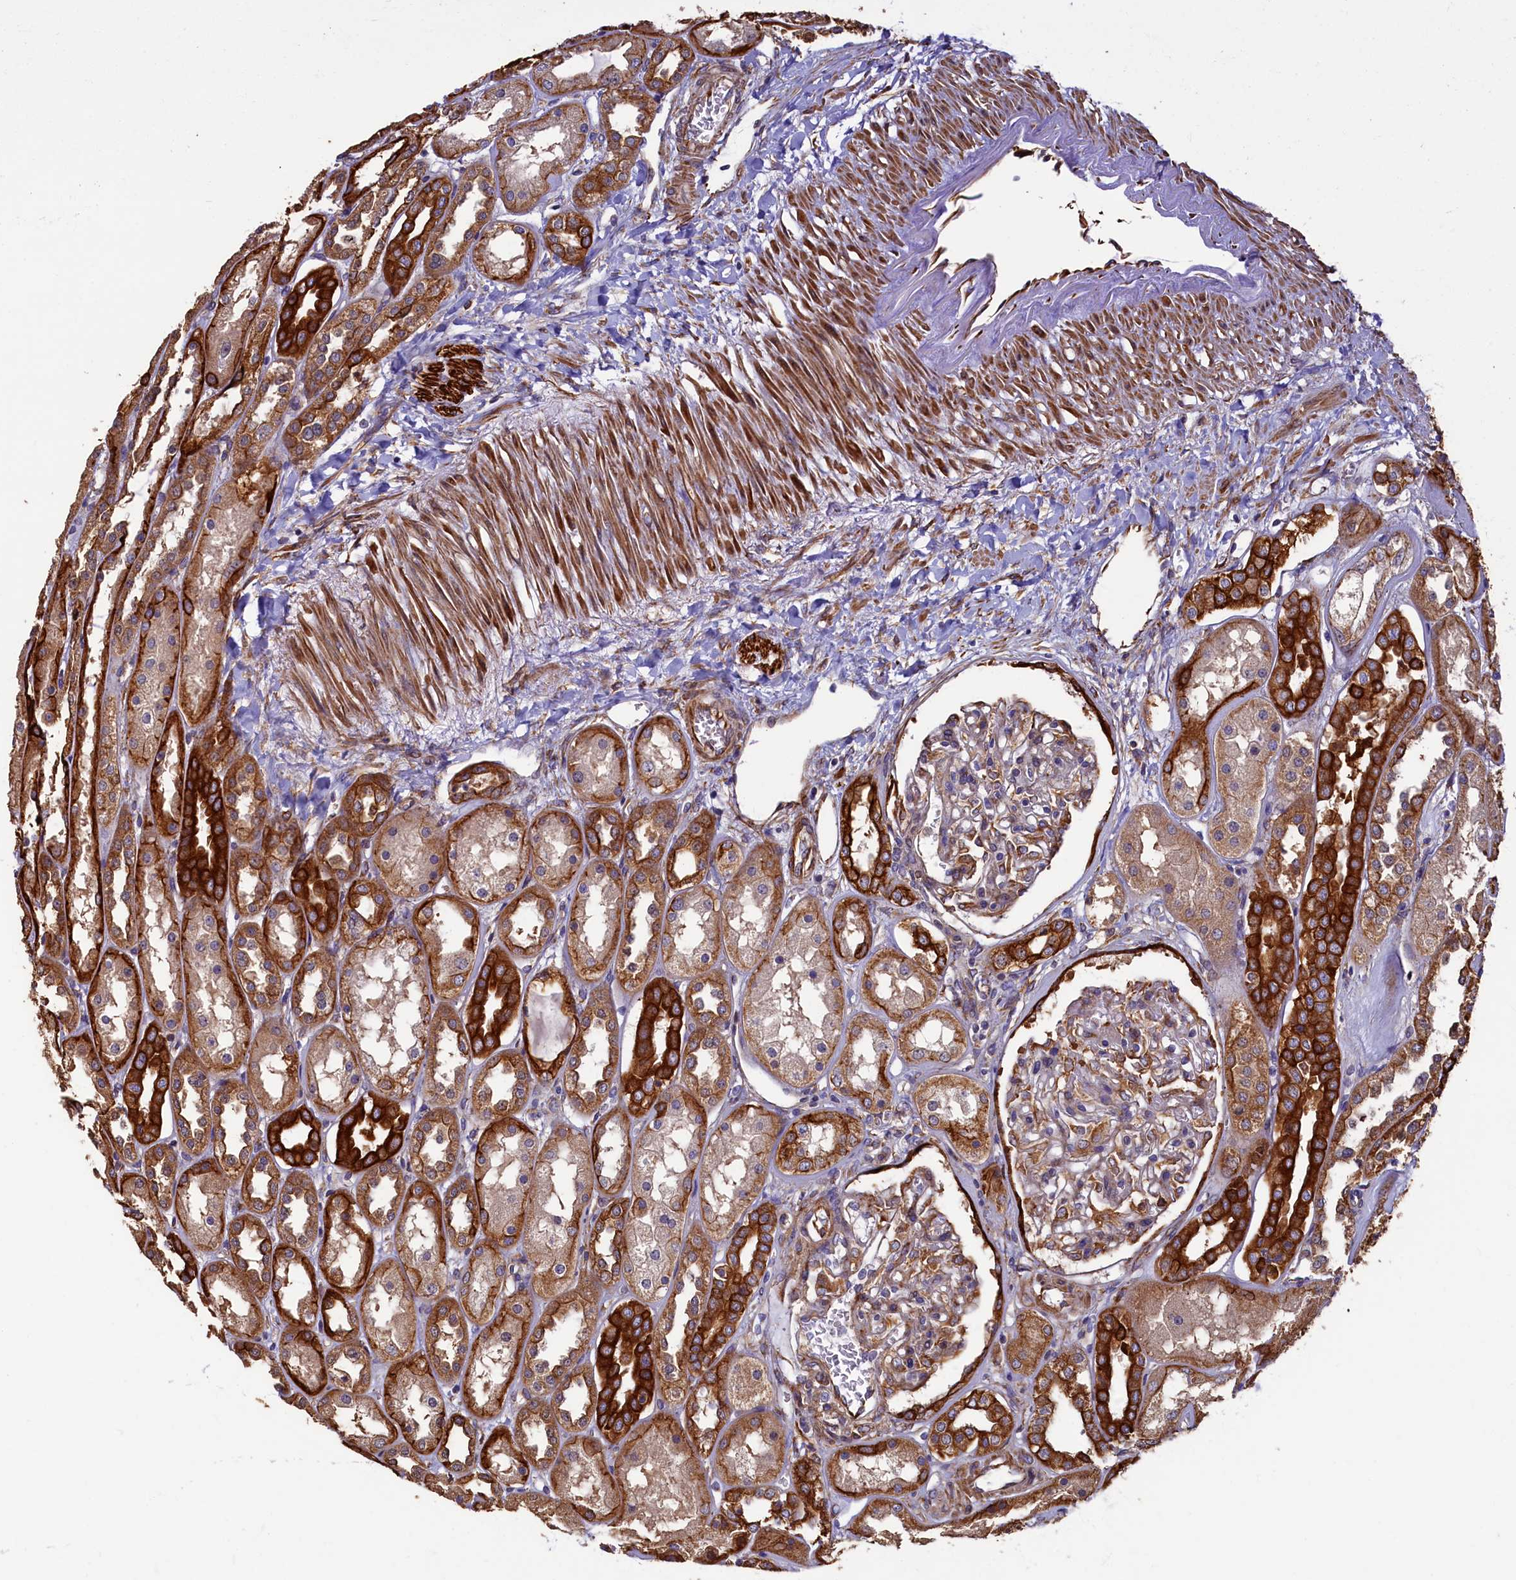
{"staining": {"intensity": "moderate", "quantity": "<25%", "location": "cytoplasmic/membranous"}, "tissue": "kidney", "cell_type": "Cells in glomeruli", "image_type": "normal", "snomed": [{"axis": "morphology", "description": "Normal tissue, NOS"}, {"axis": "topography", "description": "Kidney"}], "caption": "Protein positivity by IHC demonstrates moderate cytoplasmic/membranous expression in approximately <25% of cells in glomeruli in benign kidney. Ihc stains the protein in brown and the nuclei are stained blue.", "gene": "LRRC57", "patient": {"sex": "male", "age": 70}}